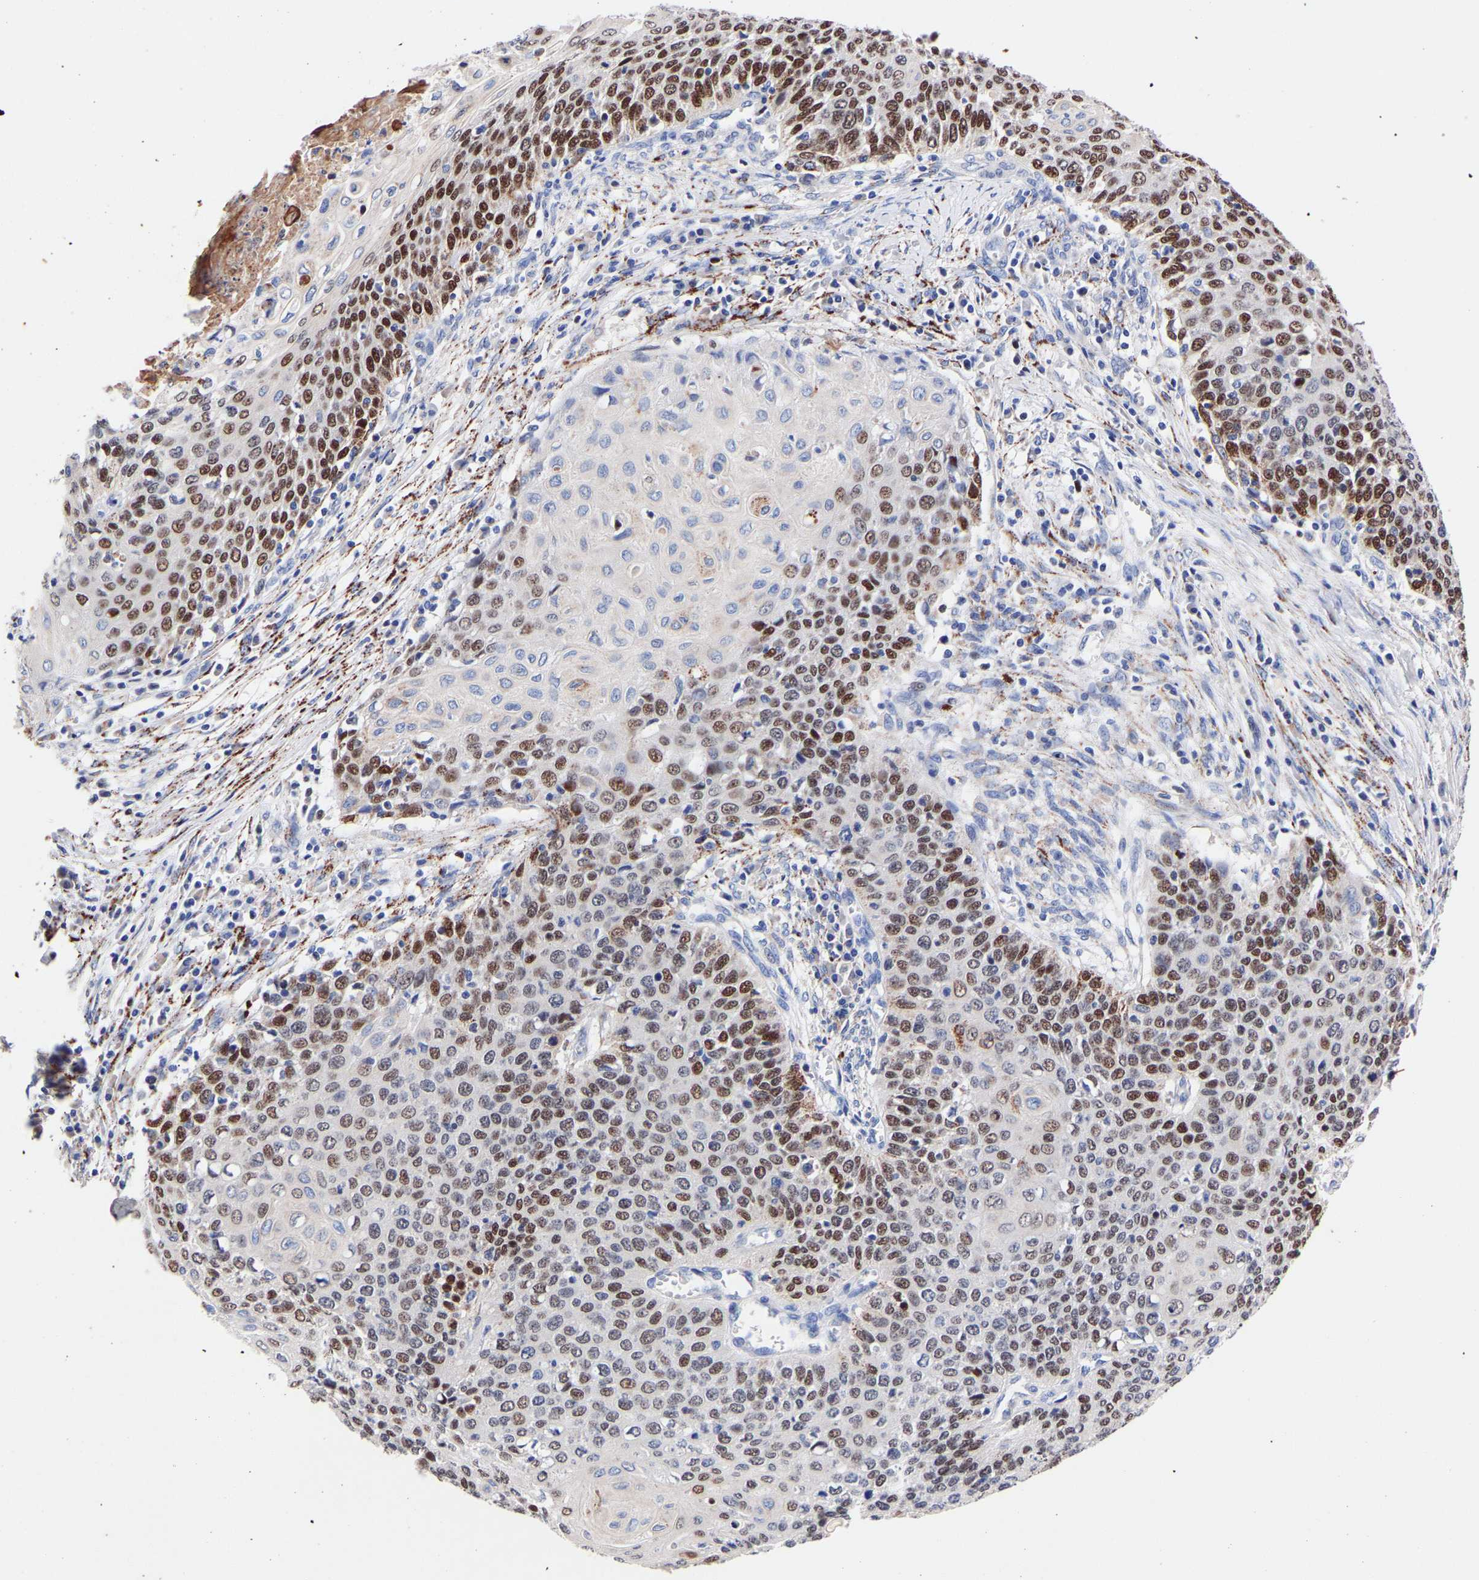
{"staining": {"intensity": "moderate", "quantity": ">75%", "location": "nuclear"}, "tissue": "cervical cancer", "cell_type": "Tumor cells", "image_type": "cancer", "snomed": [{"axis": "morphology", "description": "Squamous cell carcinoma, NOS"}, {"axis": "topography", "description": "Cervix"}], "caption": "Squamous cell carcinoma (cervical) tissue displays moderate nuclear positivity in approximately >75% of tumor cells, visualized by immunohistochemistry.", "gene": "SEM1", "patient": {"sex": "female", "age": 39}}